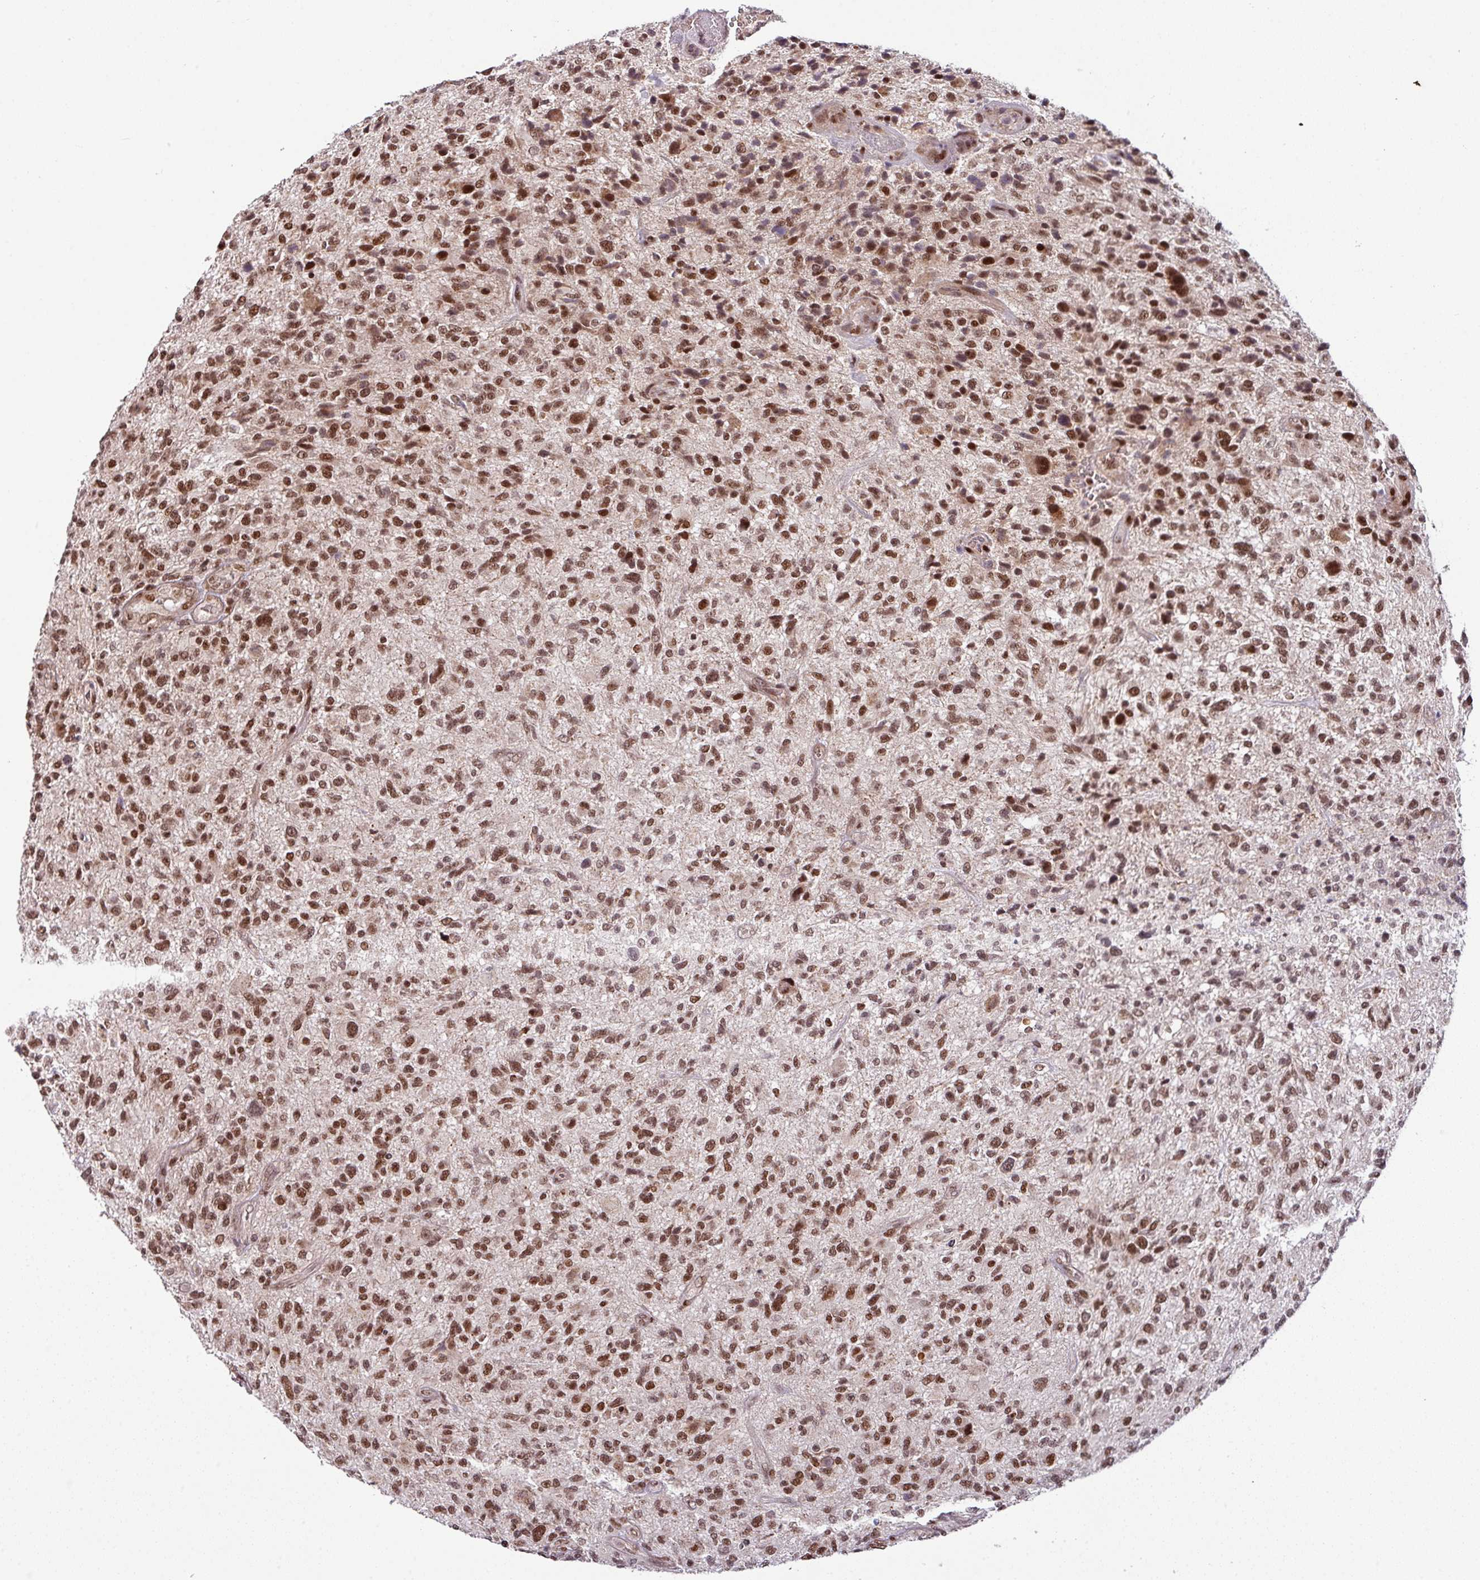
{"staining": {"intensity": "strong", "quantity": ">75%", "location": "nuclear"}, "tissue": "glioma", "cell_type": "Tumor cells", "image_type": "cancer", "snomed": [{"axis": "morphology", "description": "Glioma, malignant, High grade"}, {"axis": "topography", "description": "Brain"}], "caption": "This is a histology image of immunohistochemistry staining of malignant glioma (high-grade), which shows strong staining in the nuclear of tumor cells.", "gene": "PHF23", "patient": {"sex": "male", "age": 47}}